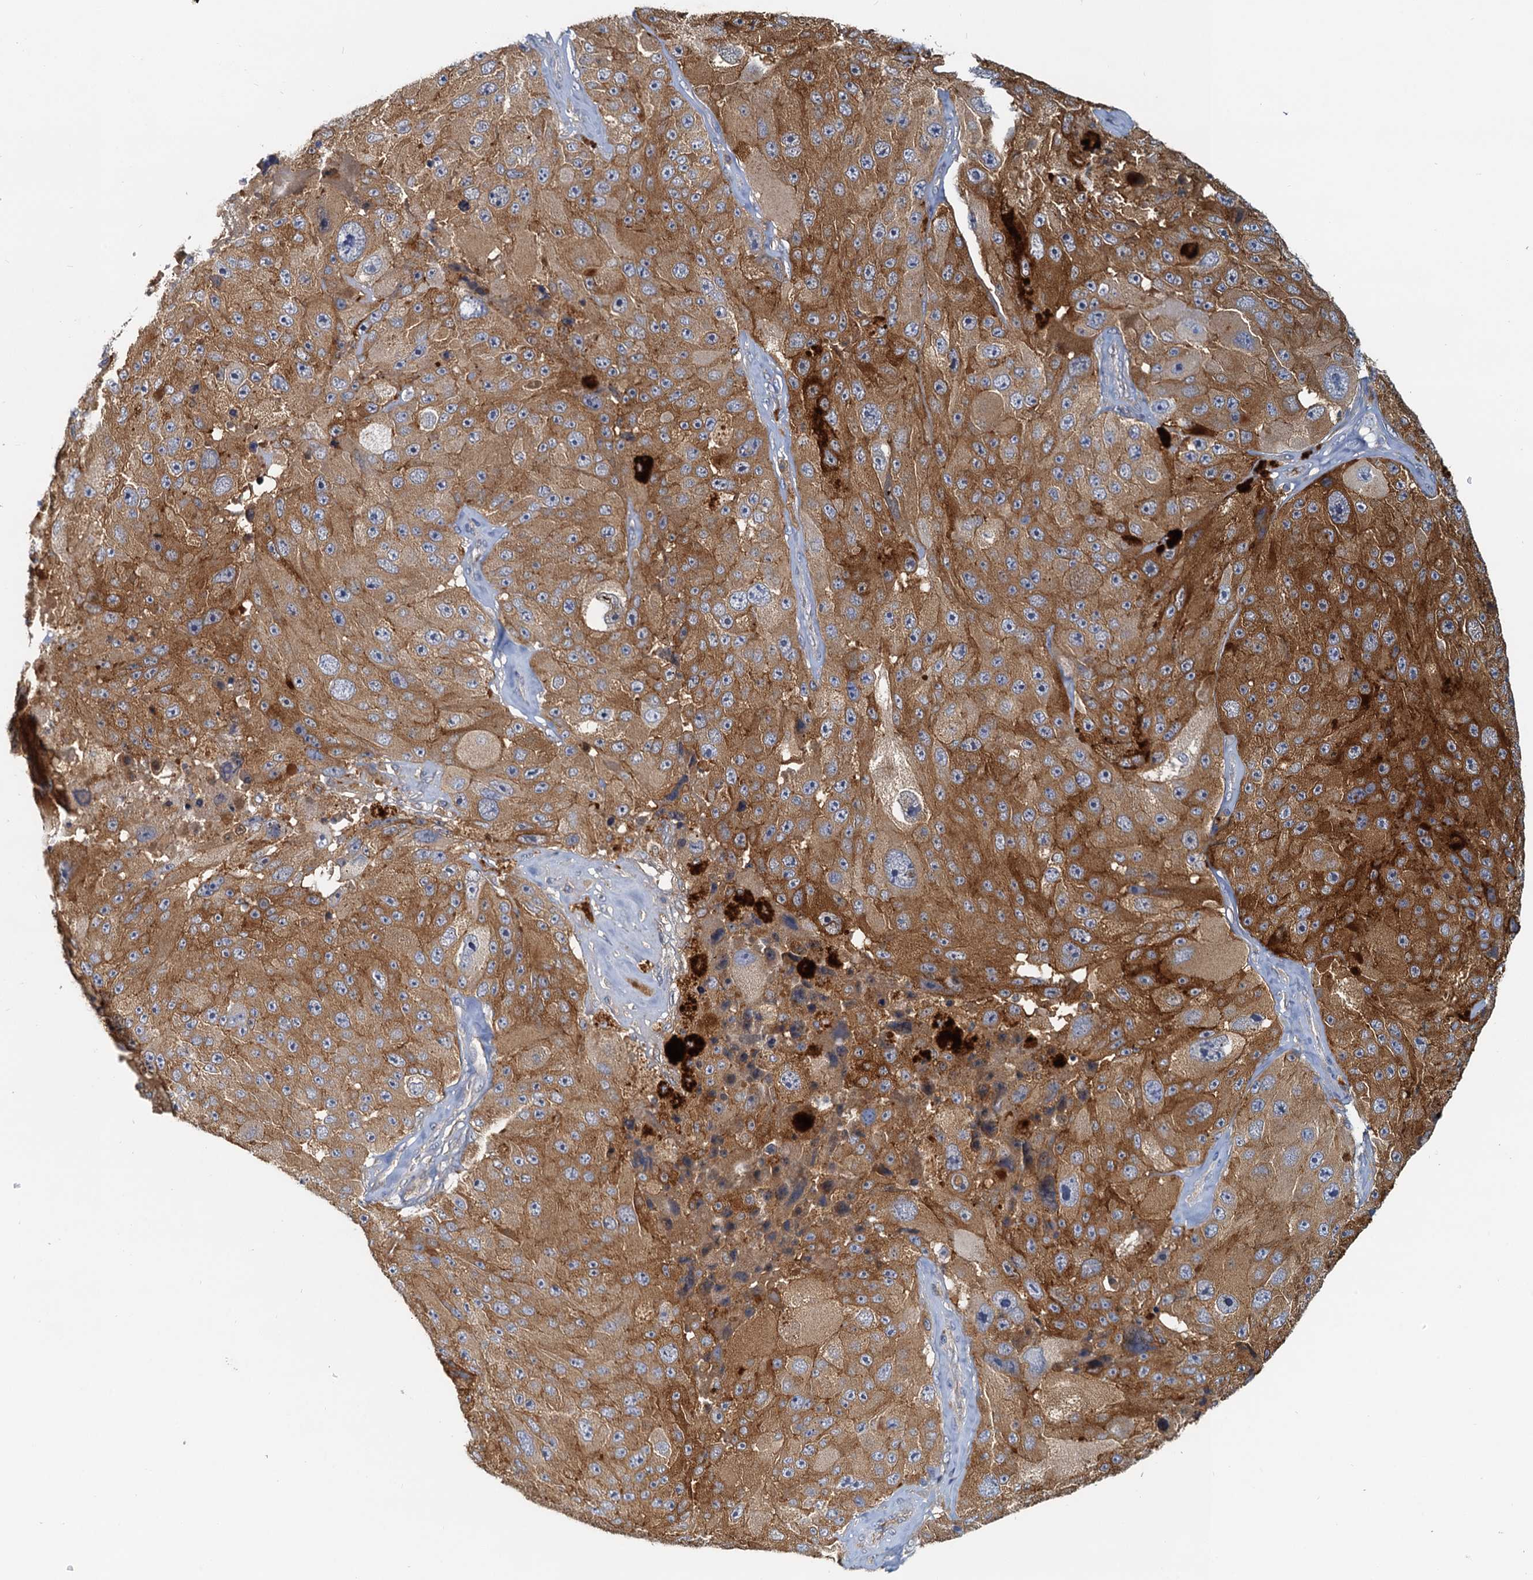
{"staining": {"intensity": "moderate", "quantity": ">75%", "location": "cytoplasmic/membranous"}, "tissue": "melanoma", "cell_type": "Tumor cells", "image_type": "cancer", "snomed": [{"axis": "morphology", "description": "Malignant melanoma, Metastatic site"}, {"axis": "topography", "description": "Lymph node"}], "caption": "DAB immunohistochemical staining of malignant melanoma (metastatic site) shows moderate cytoplasmic/membranous protein expression in about >75% of tumor cells.", "gene": "TOLLIP", "patient": {"sex": "male", "age": 62}}